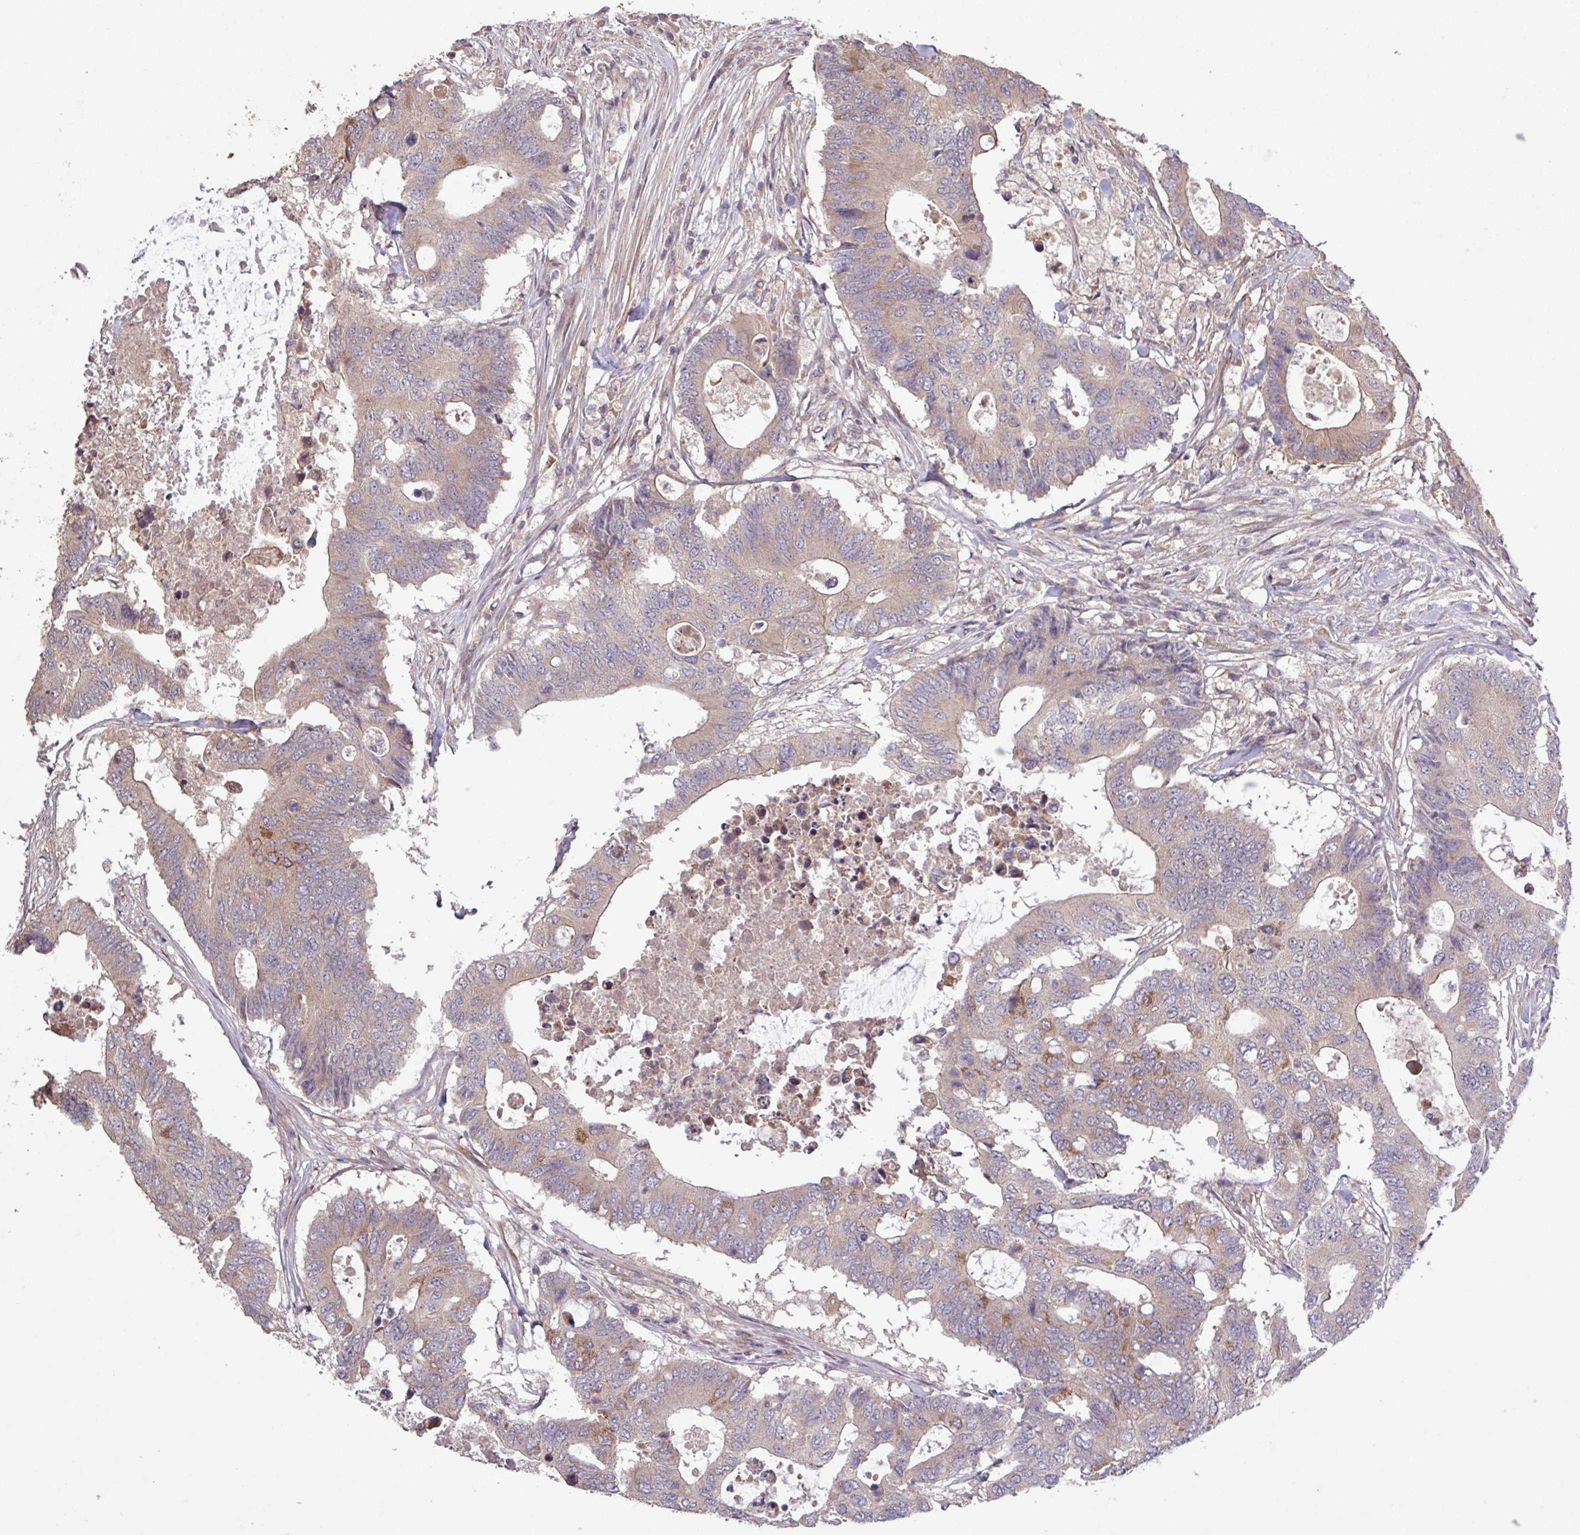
{"staining": {"intensity": "weak", "quantity": "<25%", "location": "cytoplasmic/membranous"}, "tissue": "colorectal cancer", "cell_type": "Tumor cells", "image_type": "cancer", "snomed": [{"axis": "morphology", "description": "Adenocarcinoma, NOS"}, {"axis": "topography", "description": "Colon"}], "caption": "An immunohistochemistry (IHC) photomicrograph of colorectal adenocarcinoma is shown. There is no staining in tumor cells of colorectal adenocarcinoma. The staining was performed using DAB to visualize the protein expression in brown, while the nuclei were stained in blue with hematoxylin (Magnification: 20x).", "gene": "TRABD2A", "patient": {"sex": "male", "age": 71}}